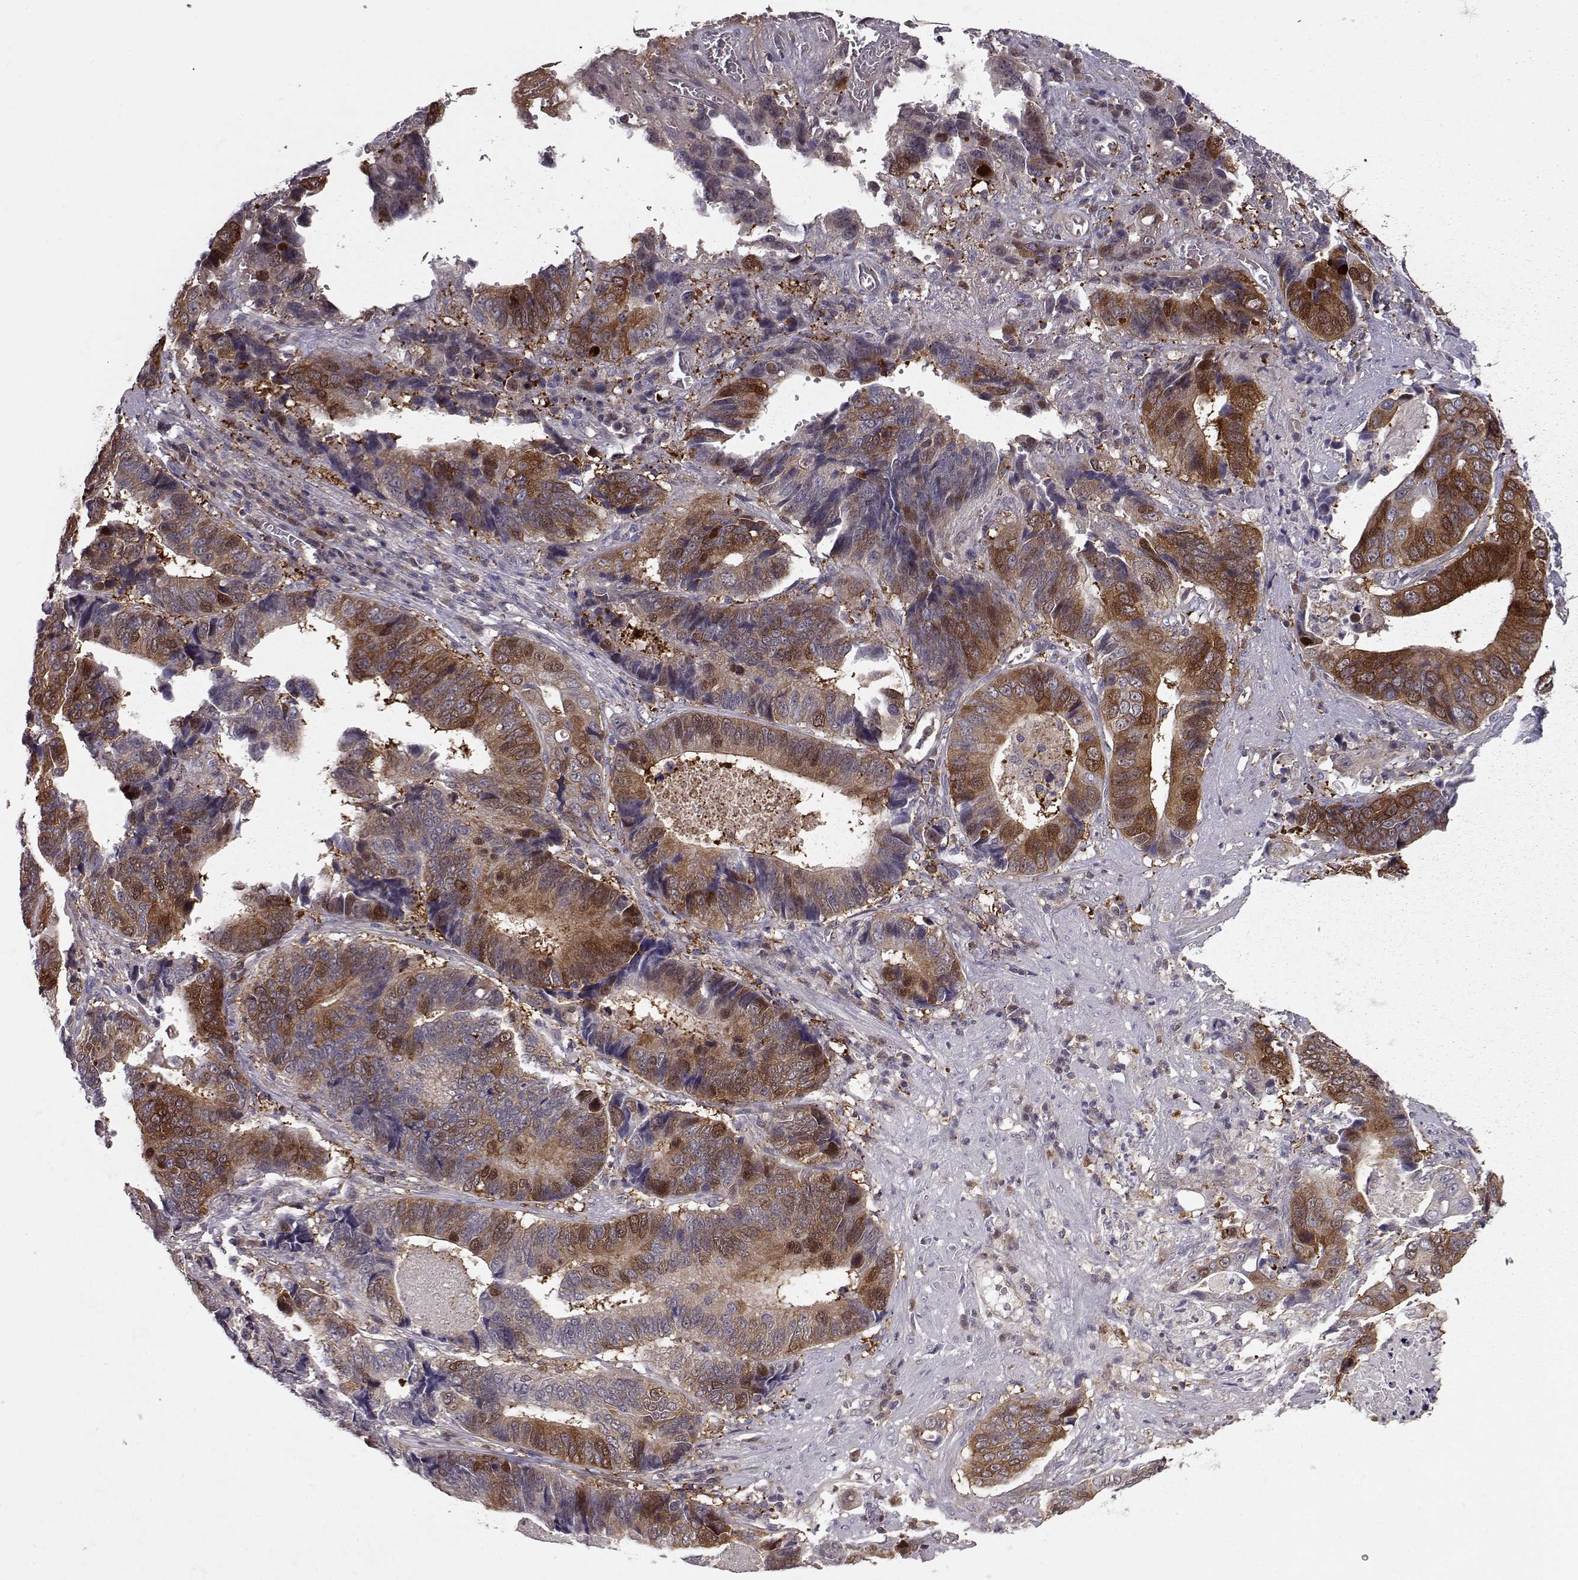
{"staining": {"intensity": "strong", "quantity": "25%-75%", "location": "cytoplasmic/membranous"}, "tissue": "stomach cancer", "cell_type": "Tumor cells", "image_type": "cancer", "snomed": [{"axis": "morphology", "description": "Adenocarcinoma, NOS"}, {"axis": "topography", "description": "Stomach"}], "caption": "Immunohistochemistry (IHC) histopathology image of adenocarcinoma (stomach) stained for a protein (brown), which reveals high levels of strong cytoplasmic/membranous staining in about 25%-75% of tumor cells.", "gene": "RANBP1", "patient": {"sex": "male", "age": 84}}